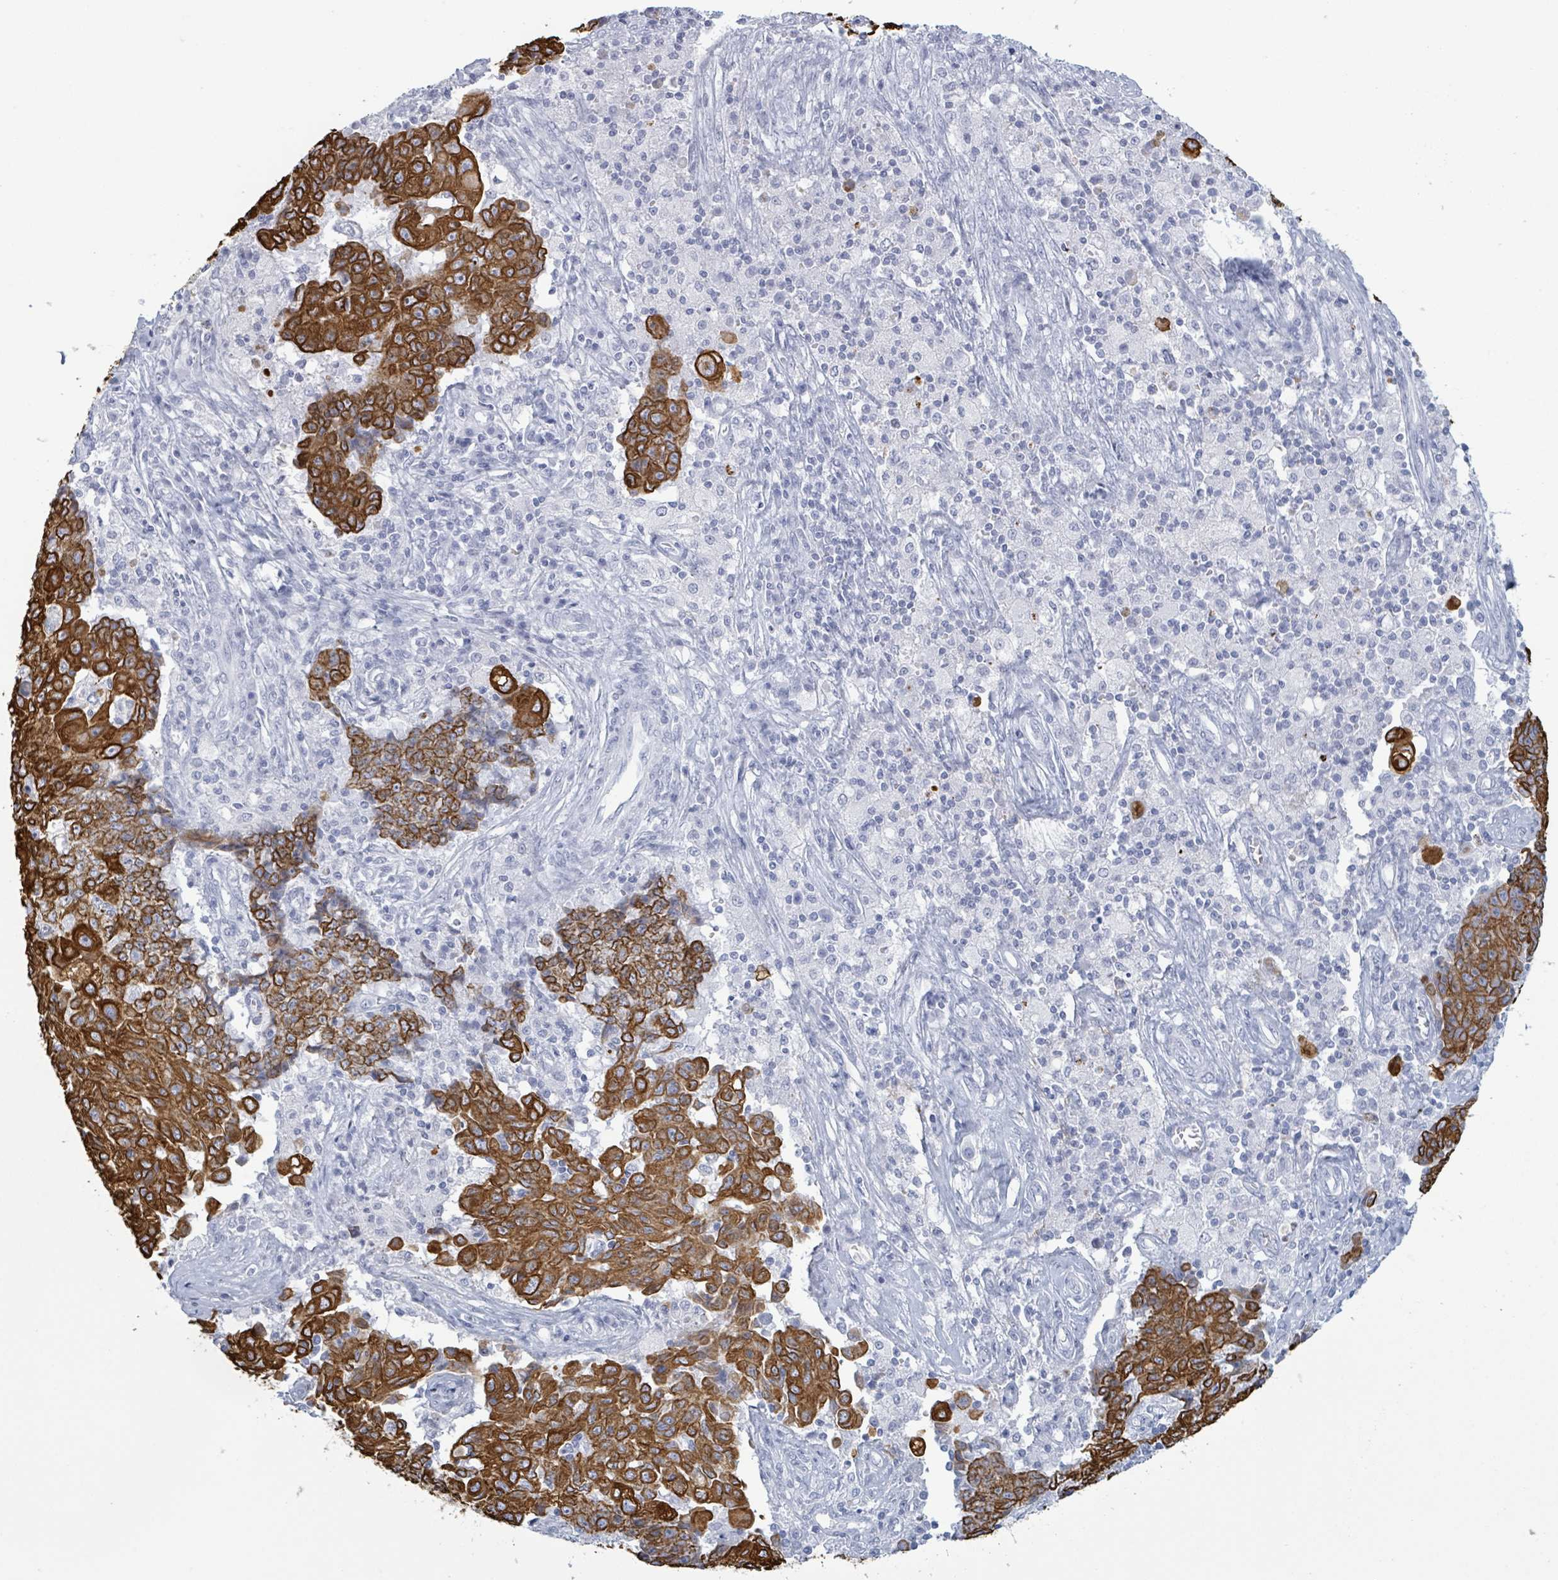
{"staining": {"intensity": "strong", "quantity": ">75%", "location": "cytoplasmic/membranous"}, "tissue": "ovarian cancer", "cell_type": "Tumor cells", "image_type": "cancer", "snomed": [{"axis": "morphology", "description": "Carcinoma, endometroid"}, {"axis": "topography", "description": "Ovary"}], "caption": "Strong cytoplasmic/membranous expression is appreciated in about >75% of tumor cells in ovarian cancer.", "gene": "KRT8", "patient": {"sex": "female", "age": 42}}